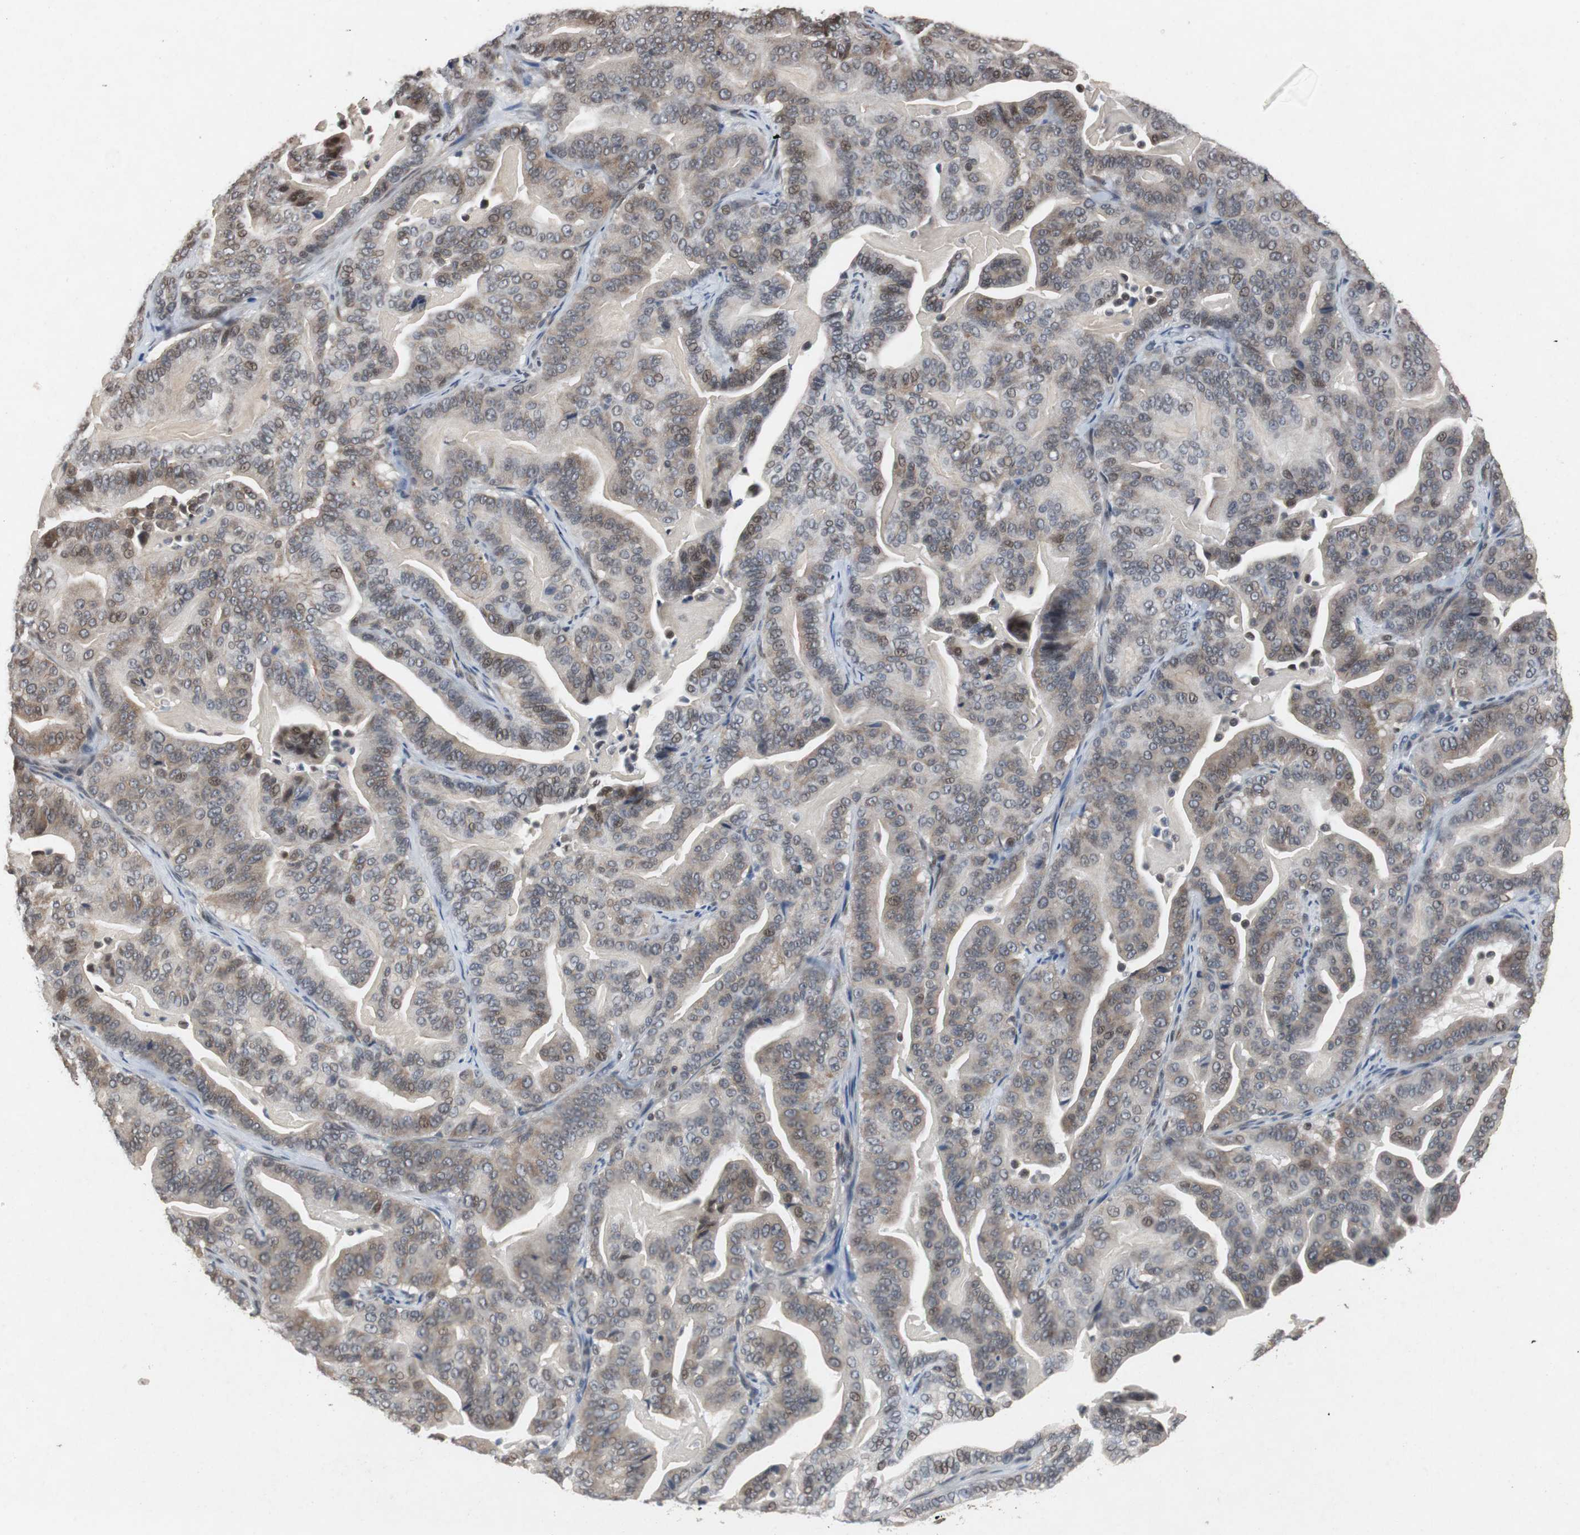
{"staining": {"intensity": "moderate", "quantity": "25%-75%", "location": "cytoplasmic/membranous"}, "tissue": "pancreatic cancer", "cell_type": "Tumor cells", "image_type": "cancer", "snomed": [{"axis": "morphology", "description": "Adenocarcinoma, NOS"}, {"axis": "topography", "description": "Pancreas"}], "caption": "Pancreatic cancer (adenocarcinoma) tissue shows moderate cytoplasmic/membranous expression in about 25%-75% of tumor cells, visualized by immunohistochemistry.", "gene": "TP63", "patient": {"sex": "male", "age": 63}}